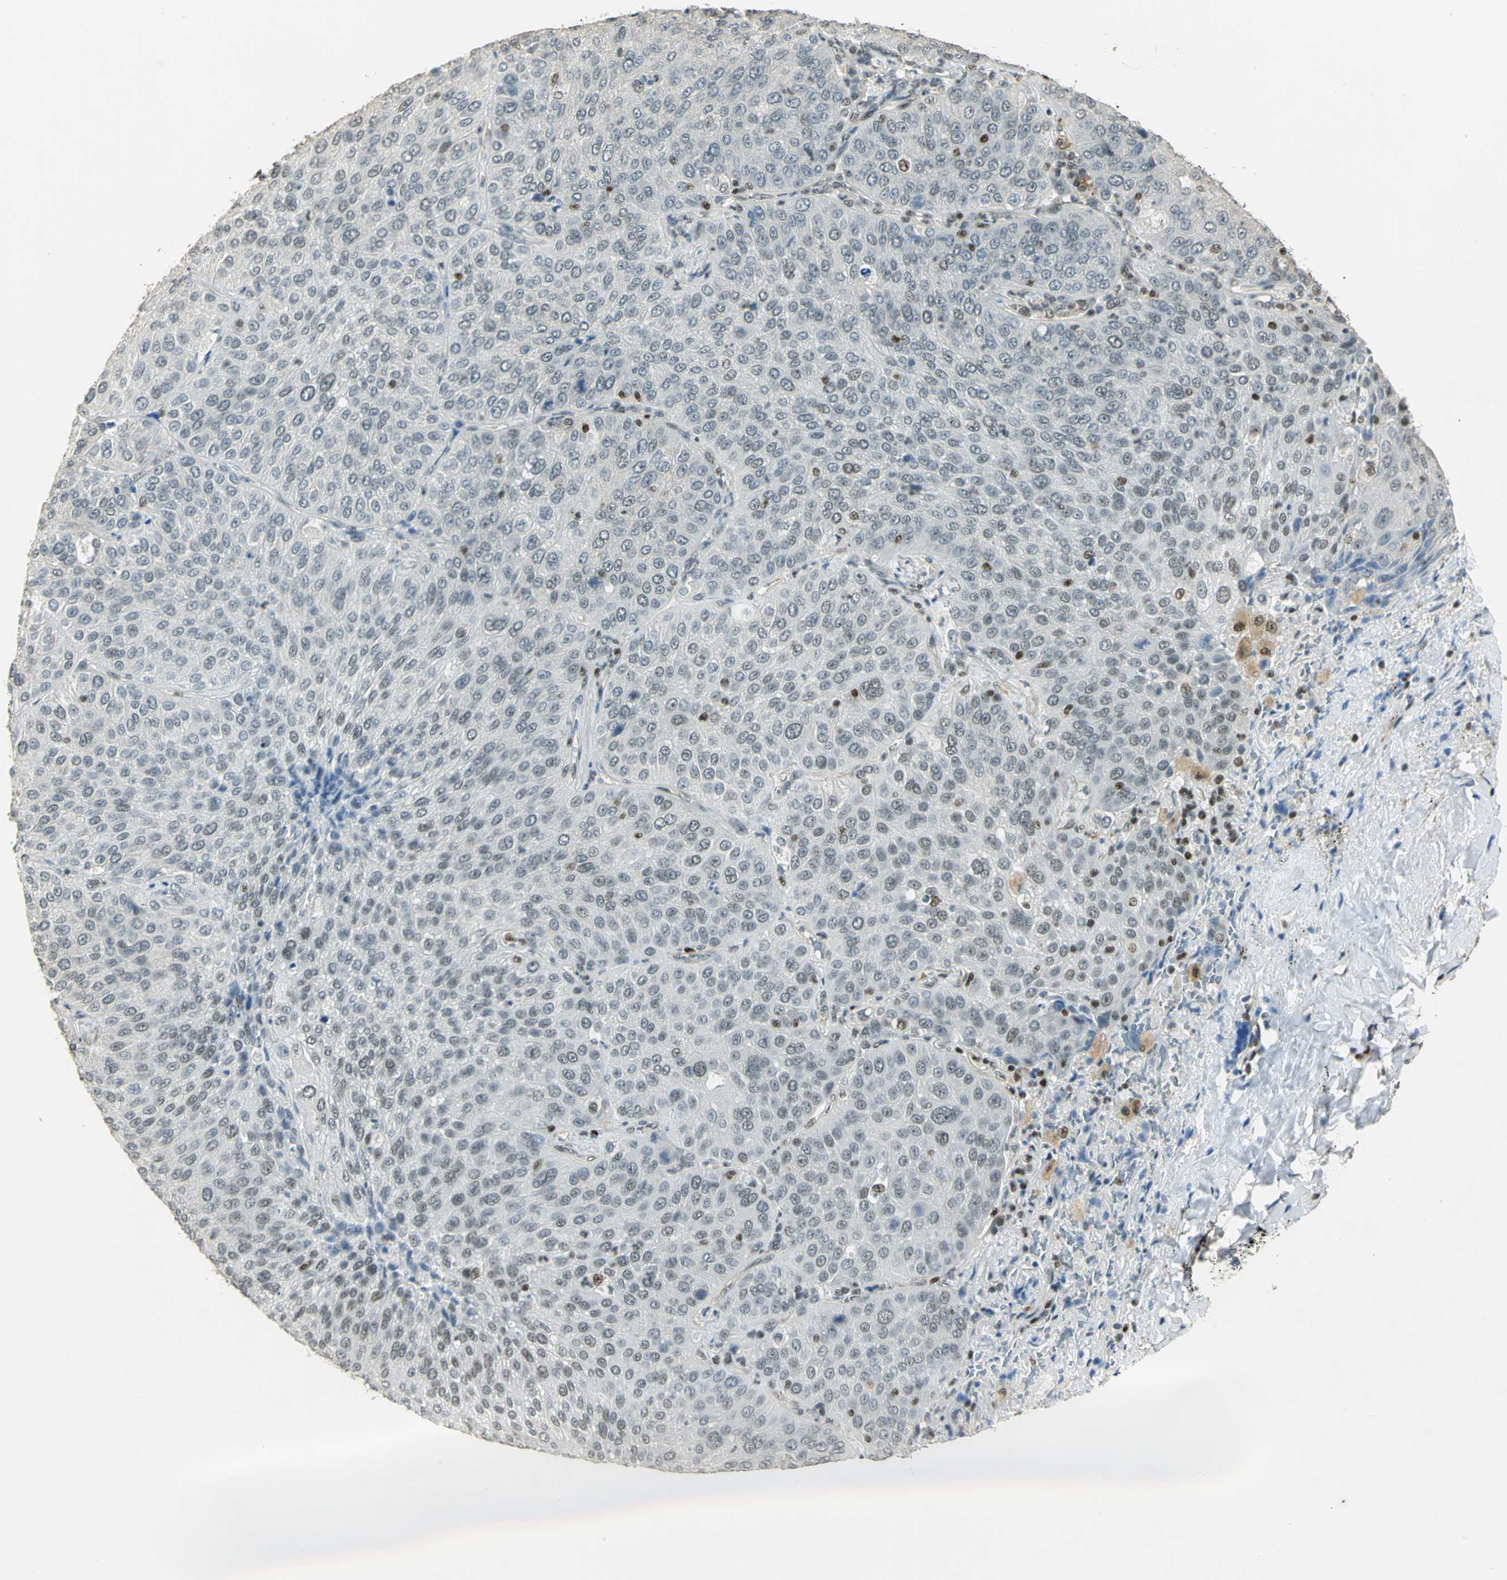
{"staining": {"intensity": "negative", "quantity": "none", "location": "none"}, "tissue": "lung cancer", "cell_type": "Tumor cells", "image_type": "cancer", "snomed": [{"axis": "morphology", "description": "Squamous cell carcinoma, NOS"}, {"axis": "topography", "description": "Lung"}], "caption": "A photomicrograph of human lung squamous cell carcinoma is negative for staining in tumor cells. (IHC, brightfield microscopy, high magnification).", "gene": "ELF1", "patient": {"sex": "male", "age": 54}}